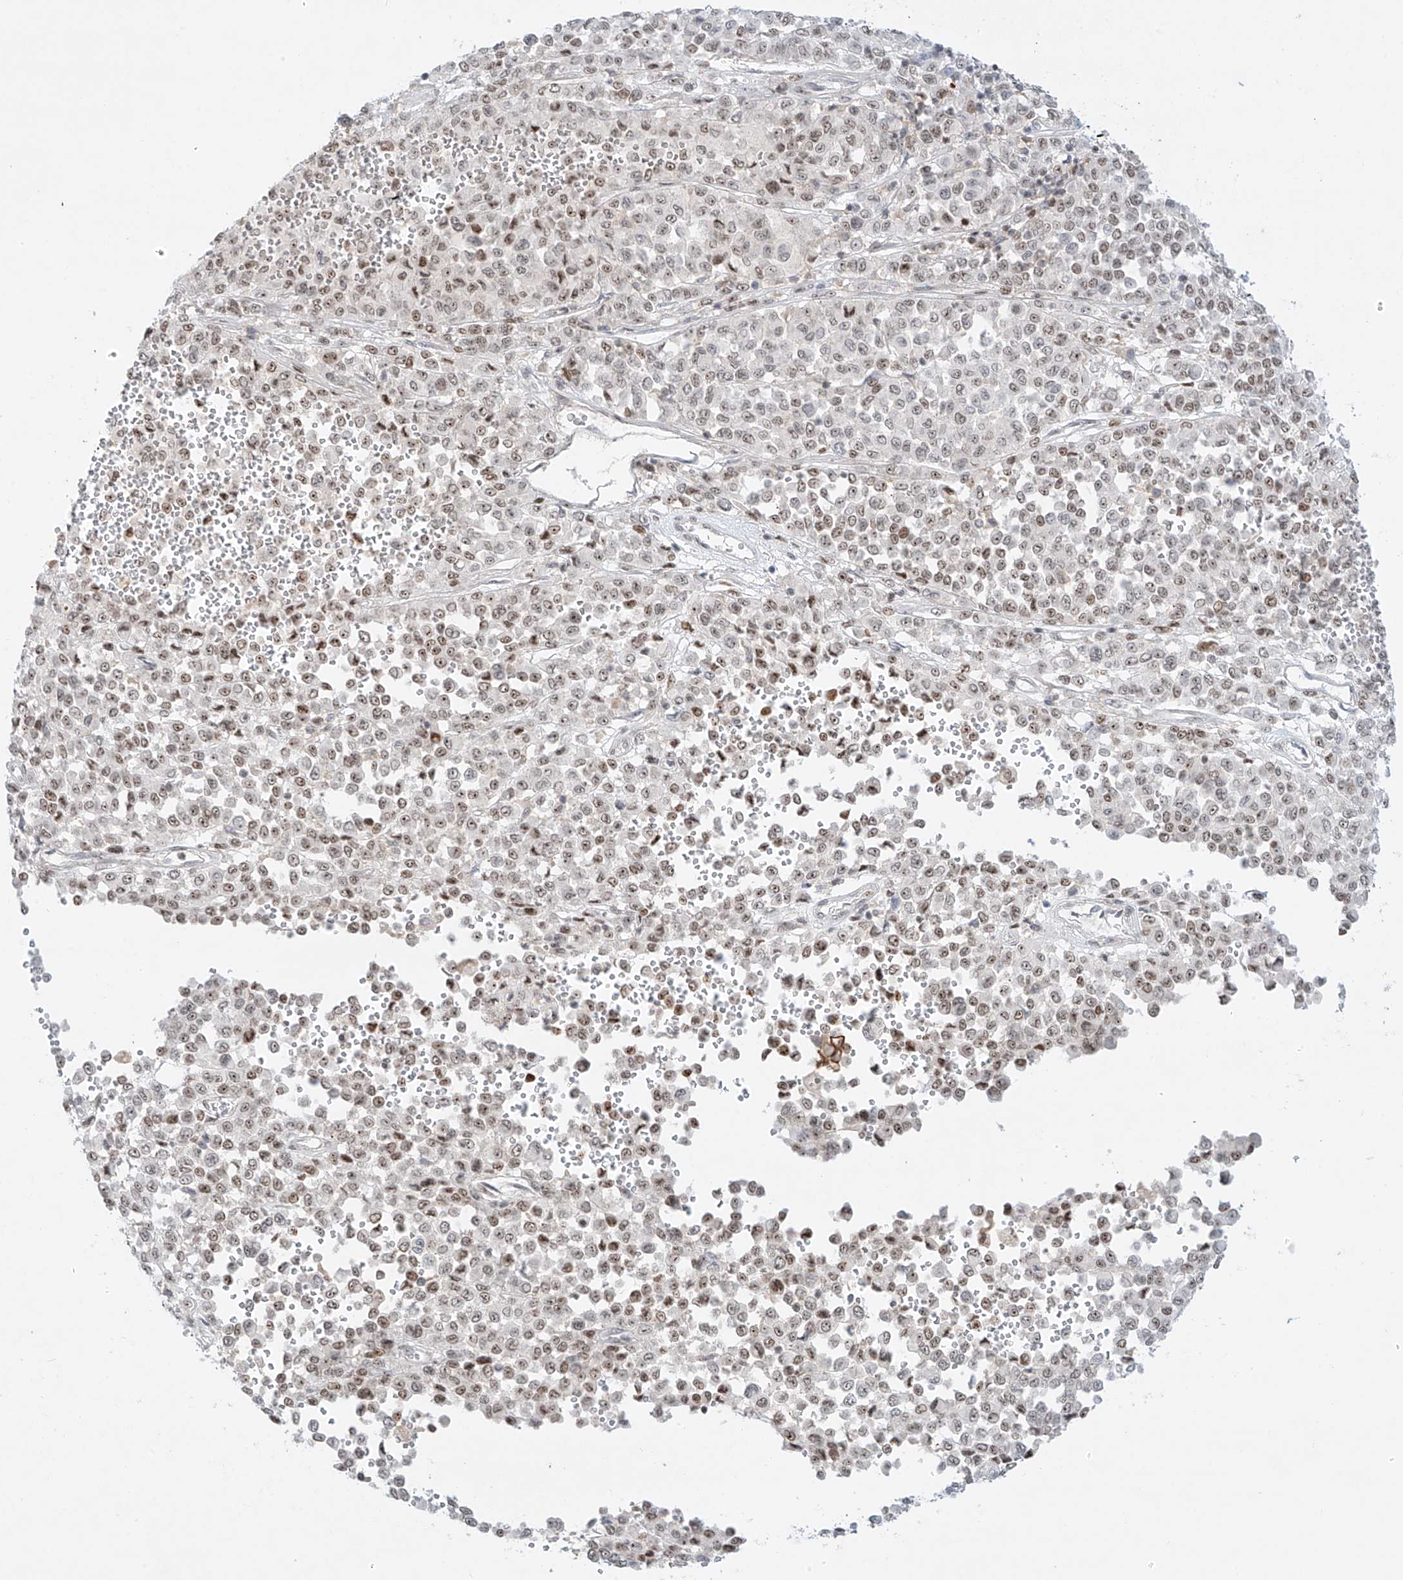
{"staining": {"intensity": "weak", "quantity": "<25%", "location": "nuclear"}, "tissue": "melanoma", "cell_type": "Tumor cells", "image_type": "cancer", "snomed": [{"axis": "morphology", "description": "Malignant melanoma, Metastatic site"}, {"axis": "topography", "description": "Pancreas"}], "caption": "Melanoma stained for a protein using immunohistochemistry (IHC) demonstrates no staining tumor cells.", "gene": "ZNF512", "patient": {"sex": "female", "age": 30}}